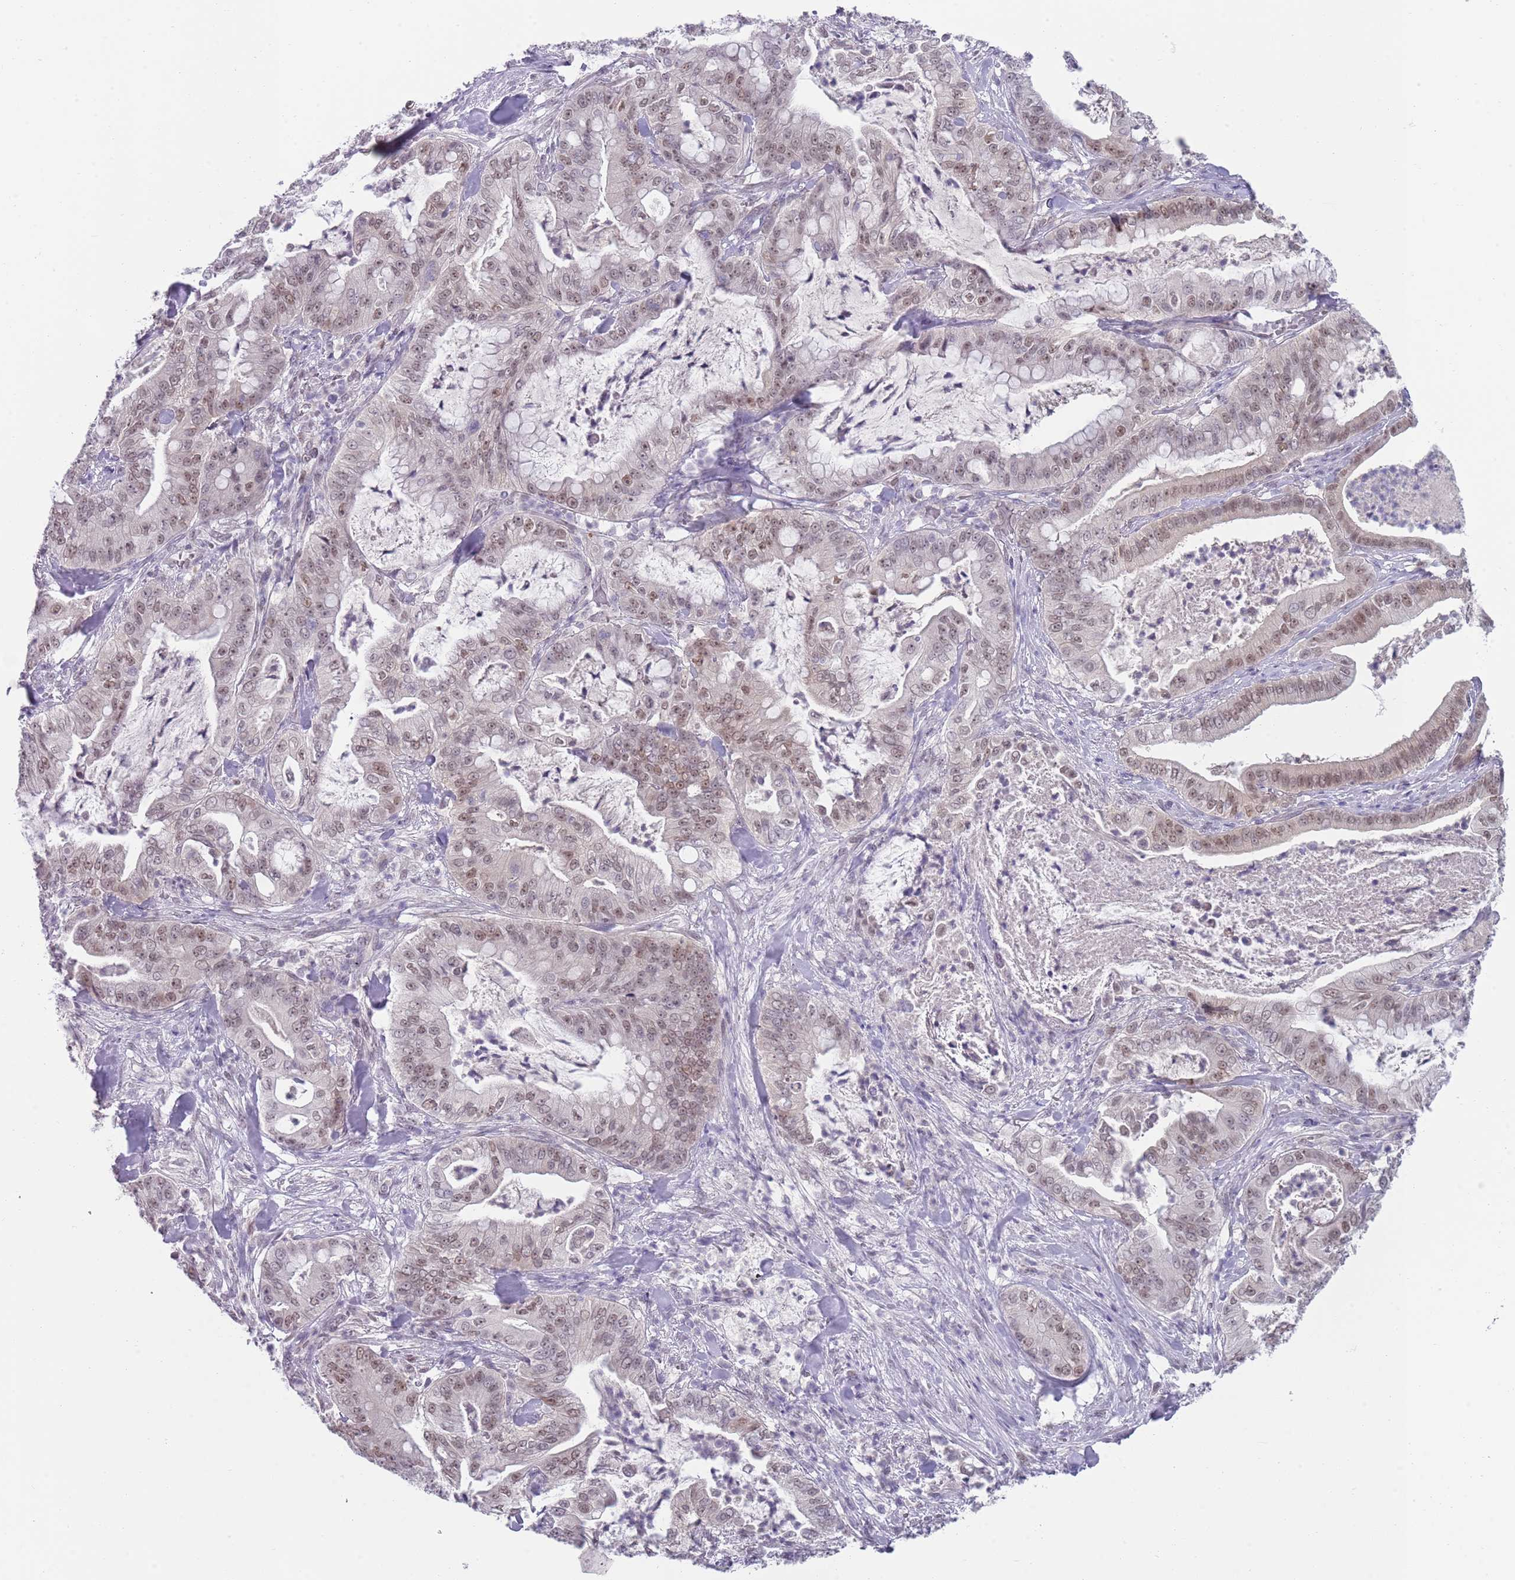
{"staining": {"intensity": "weak", "quantity": "25%-75%", "location": "nuclear"}, "tissue": "pancreatic cancer", "cell_type": "Tumor cells", "image_type": "cancer", "snomed": [{"axis": "morphology", "description": "Adenocarcinoma, NOS"}, {"axis": "topography", "description": "Pancreas"}], "caption": "Brown immunohistochemical staining in human pancreatic cancer (adenocarcinoma) reveals weak nuclear expression in approximately 25%-75% of tumor cells.", "gene": "SEPHS2", "patient": {"sex": "male", "age": 71}}